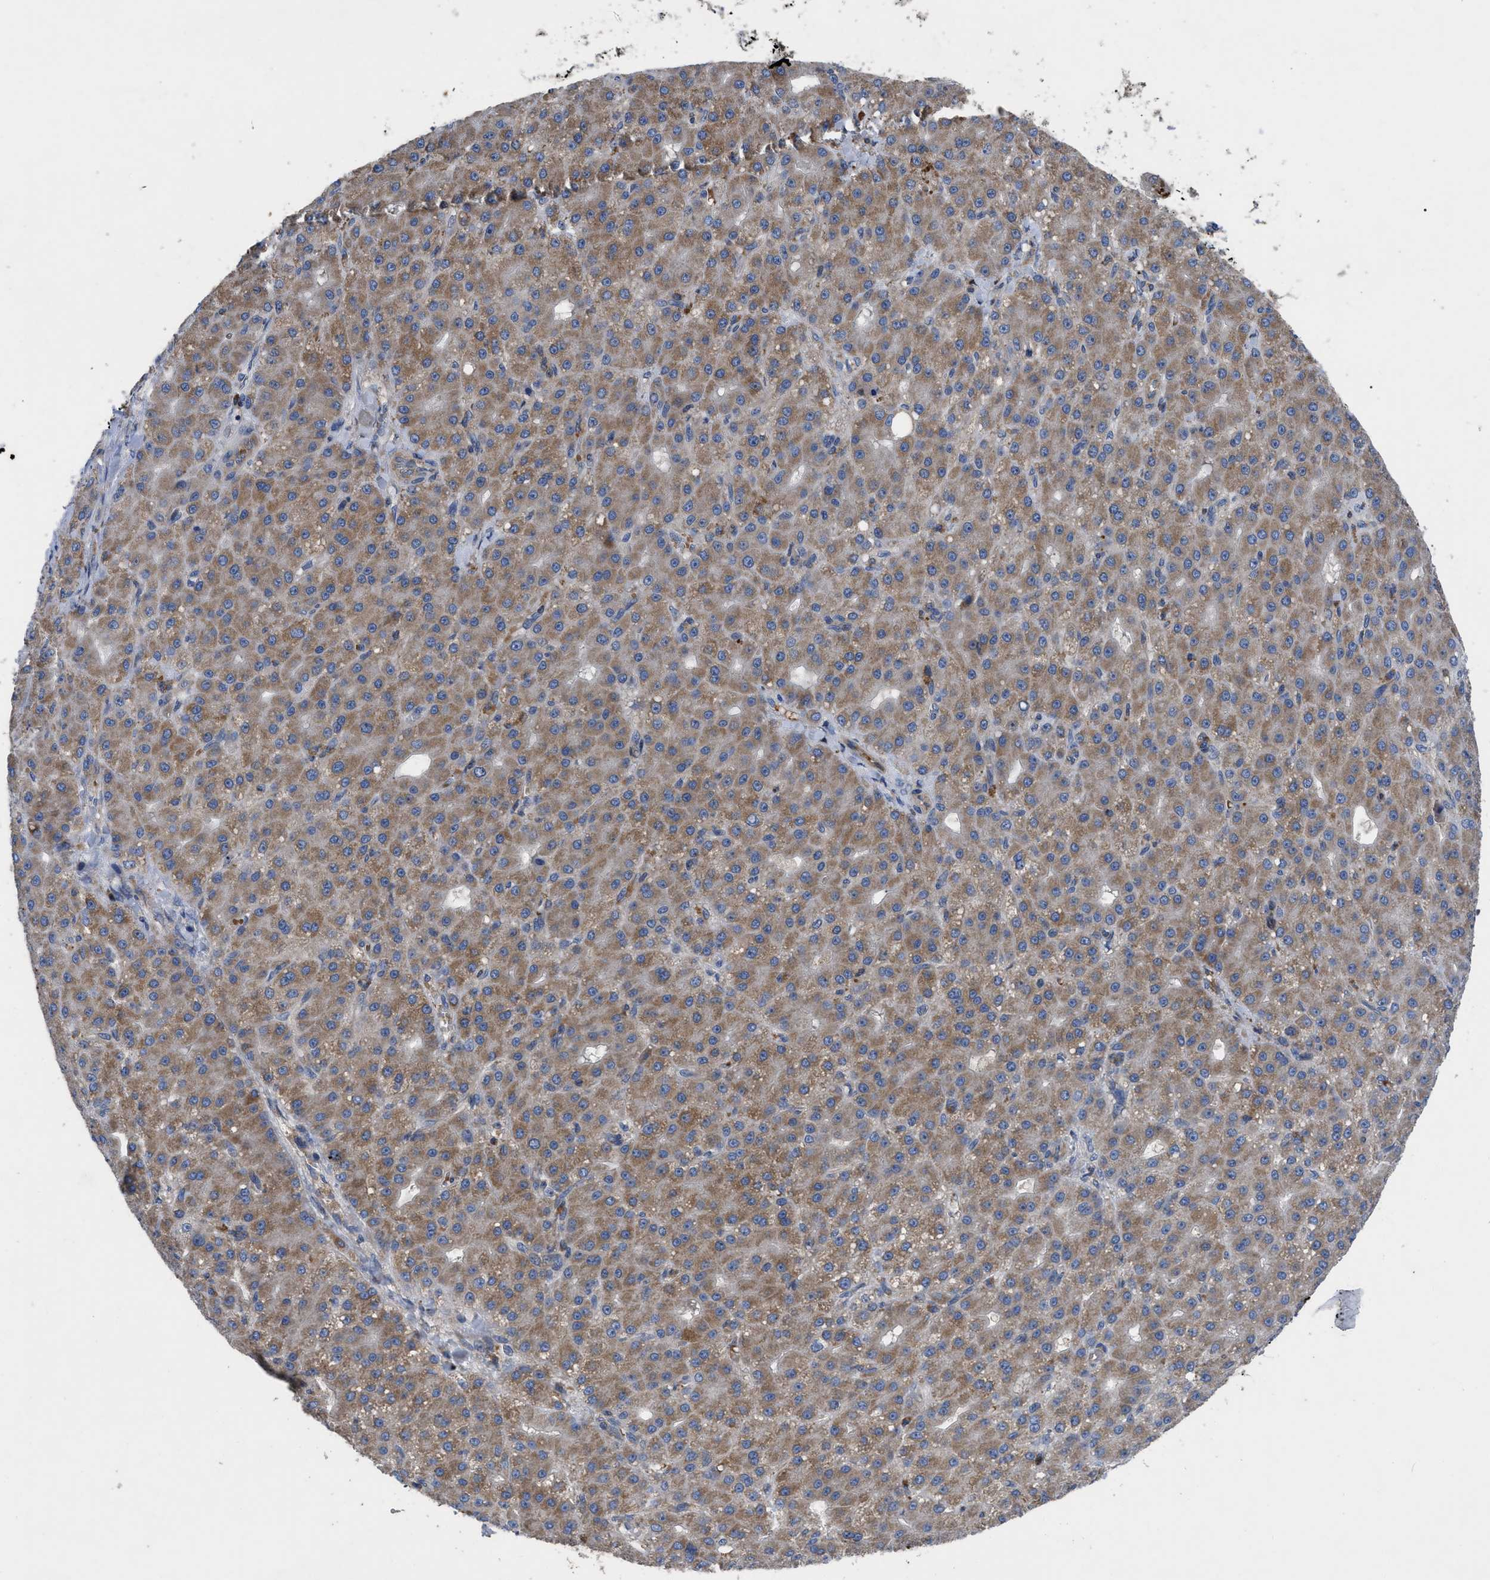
{"staining": {"intensity": "moderate", "quantity": ">75%", "location": "cytoplasmic/membranous"}, "tissue": "liver cancer", "cell_type": "Tumor cells", "image_type": "cancer", "snomed": [{"axis": "morphology", "description": "Carcinoma, Hepatocellular, NOS"}, {"axis": "topography", "description": "Liver"}], "caption": "Moderate cytoplasmic/membranous protein staining is present in about >75% of tumor cells in hepatocellular carcinoma (liver).", "gene": "YBEY", "patient": {"sex": "male", "age": 67}}